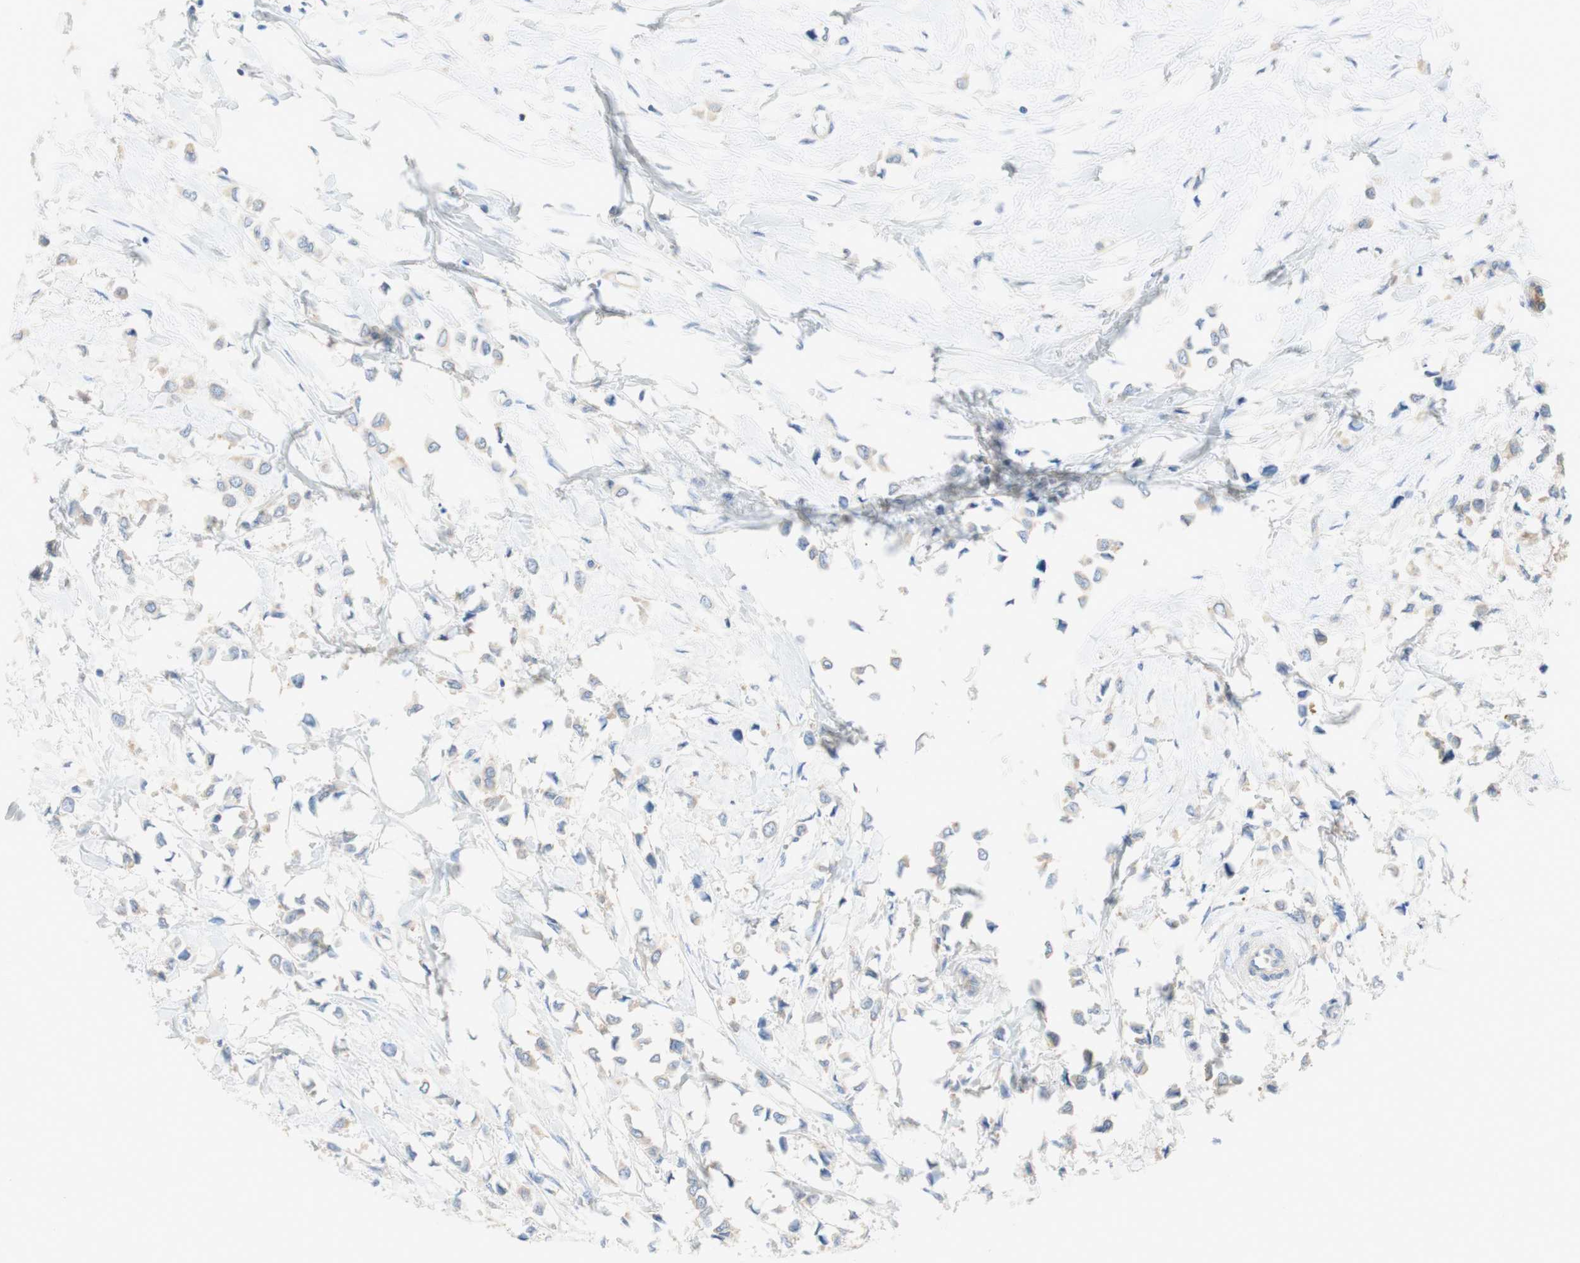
{"staining": {"intensity": "weak", "quantity": ">75%", "location": "cytoplasmic/membranous"}, "tissue": "breast cancer", "cell_type": "Tumor cells", "image_type": "cancer", "snomed": [{"axis": "morphology", "description": "Lobular carcinoma"}, {"axis": "topography", "description": "Breast"}], "caption": "This micrograph displays IHC staining of human breast cancer, with low weak cytoplasmic/membranous positivity in approximately >75% of tumor cells.", "gene": "ATP2B1", "patient": {"sex": "female", "age": 51}}